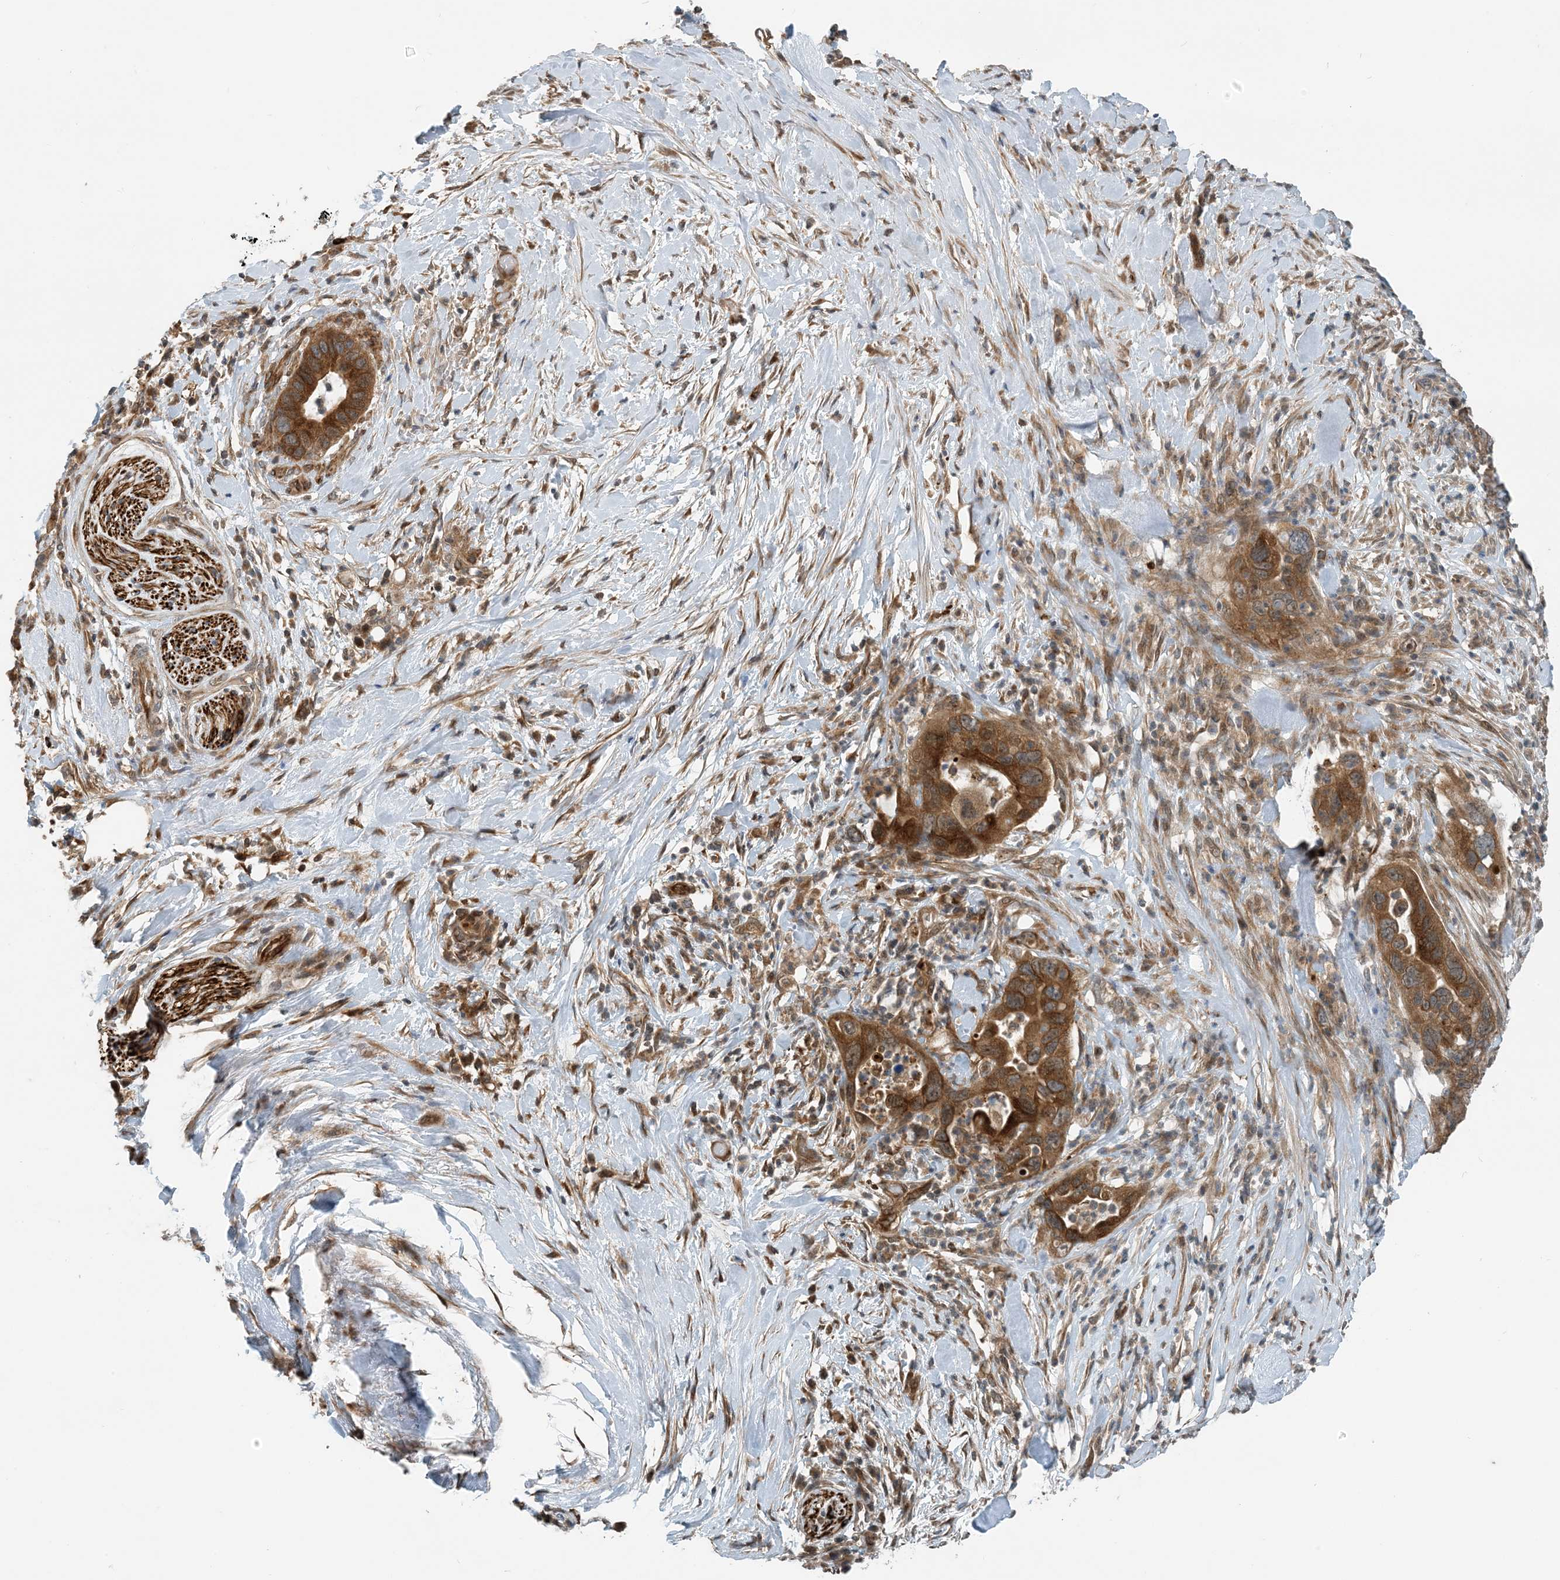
{"staining": {"intensity": "moderate", "quantity": ">75%", "location": "cytoplasmic/membranous"}, "tissue": "pancreatic cancer", "cell_type": "Tumor cells", "image_type": "cancer", "snomed": [{"axis": "morphology", "description": "Adenocarcinoma, NOS"}, {"axis": "topography", "description": "Pancreas"}], "caption": "IHC (DAB (3,3'-diaminobenzidine)) staining of pancreatic cancer (adenocarcinoma) reveals moderate cytoplasmic/membranous protein expression in approximately >75% of tumor cells. The protein of interest is stained brown, and the nuclei are stained in blue (DAB (3,3'-diaminobenzidine) IHC with brightfield microscopy, high magnification).", "gene": "ZBTB3", "patient": {"sex": "female", "age": 71}}